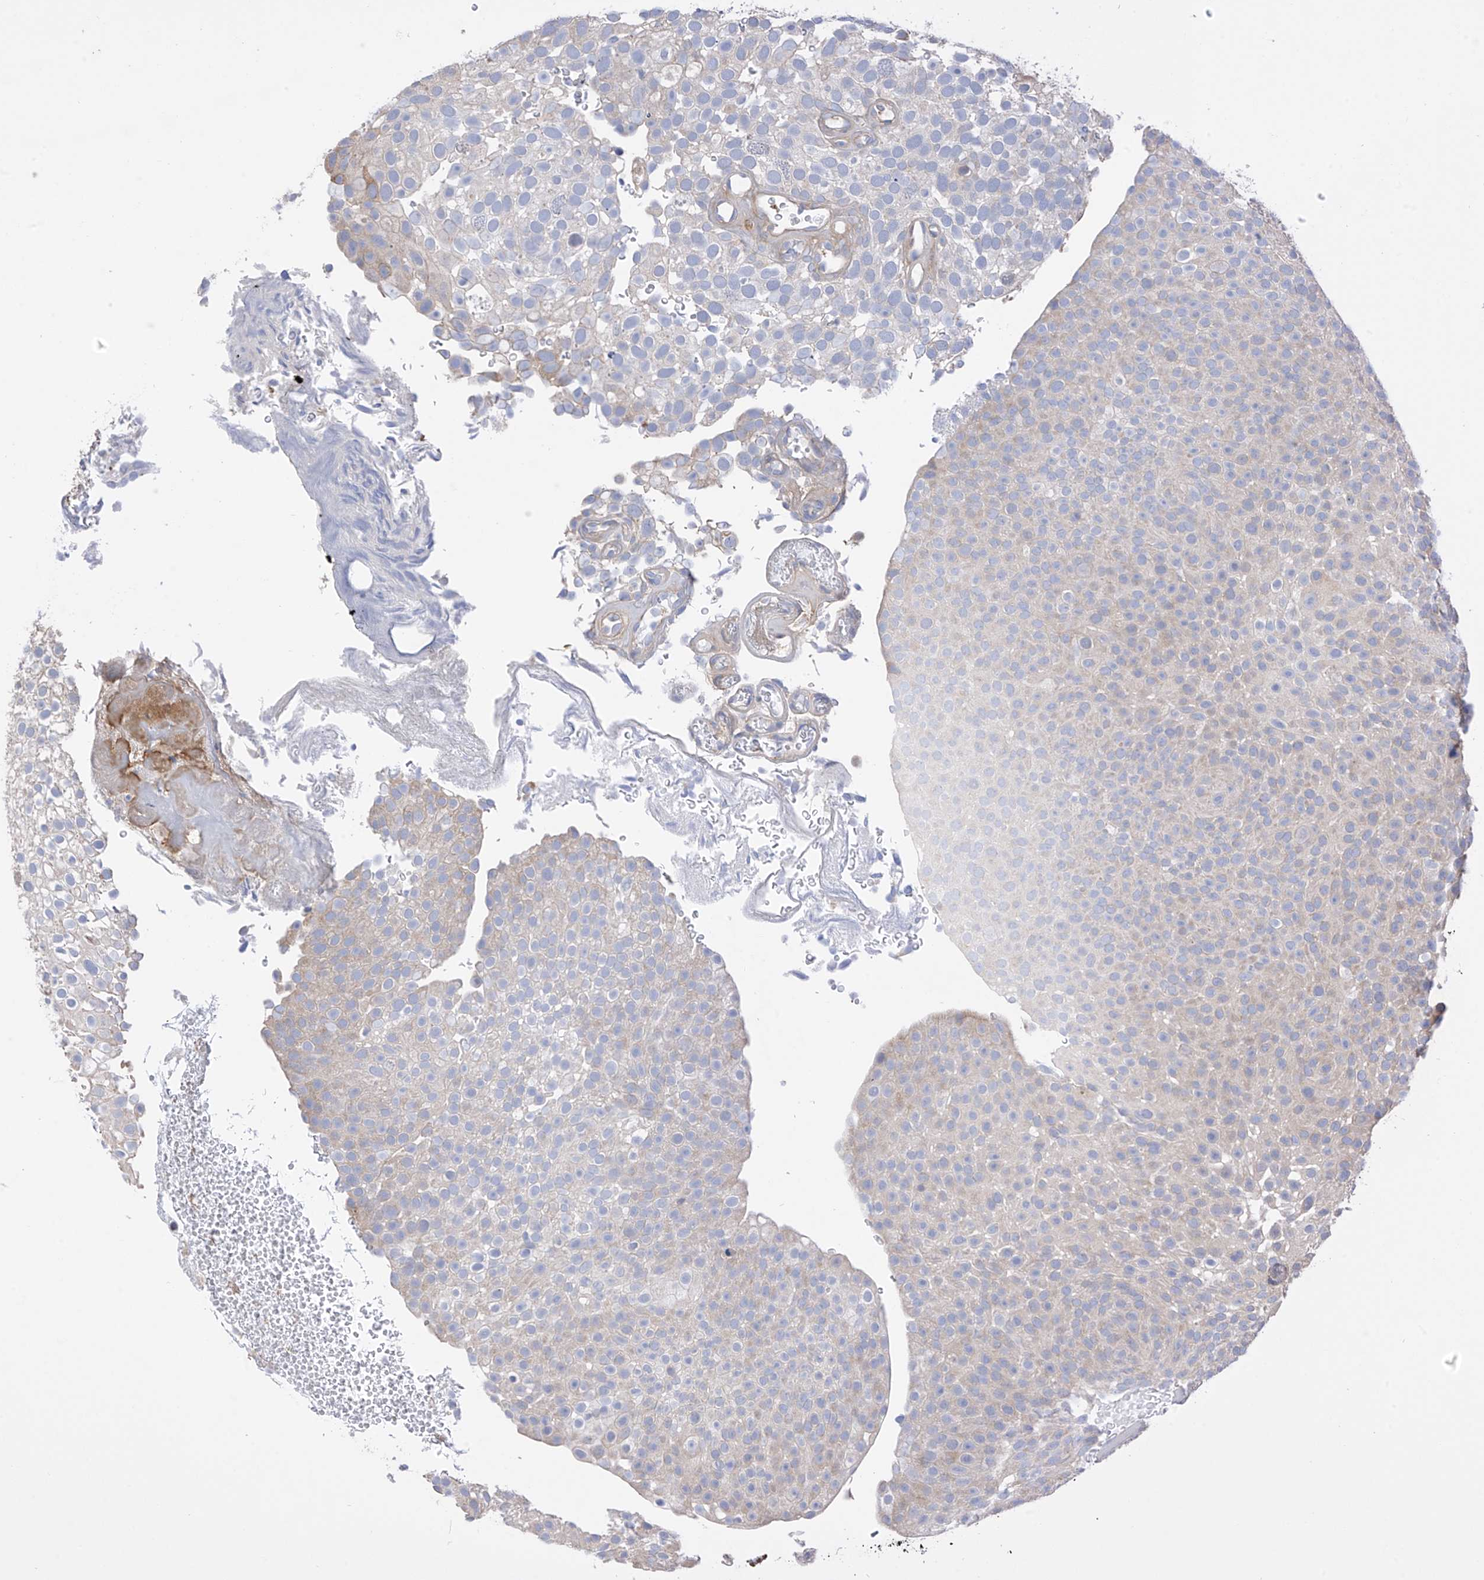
{"staining": {"intensity": "negative", "quantity": "none", "location": "none"}, "tissue": "urothelial cancer", "cell_type": "Tumor cells", "image_type": "cancer", "snomed": [{"axis": "morphology", "description": "Urothelial carcinoma, Low grade"}, {"axis": "topography", "description": "Urinary bladder"}], "caption": "Tumor cells show no significant protein expression in urothelial carcinoma (low-grade). (DAB (3,3'-diaminobenzidine) IHC, high magnification).", "gene": "REC8", "patient": {"sex": "male", "age": 78}}